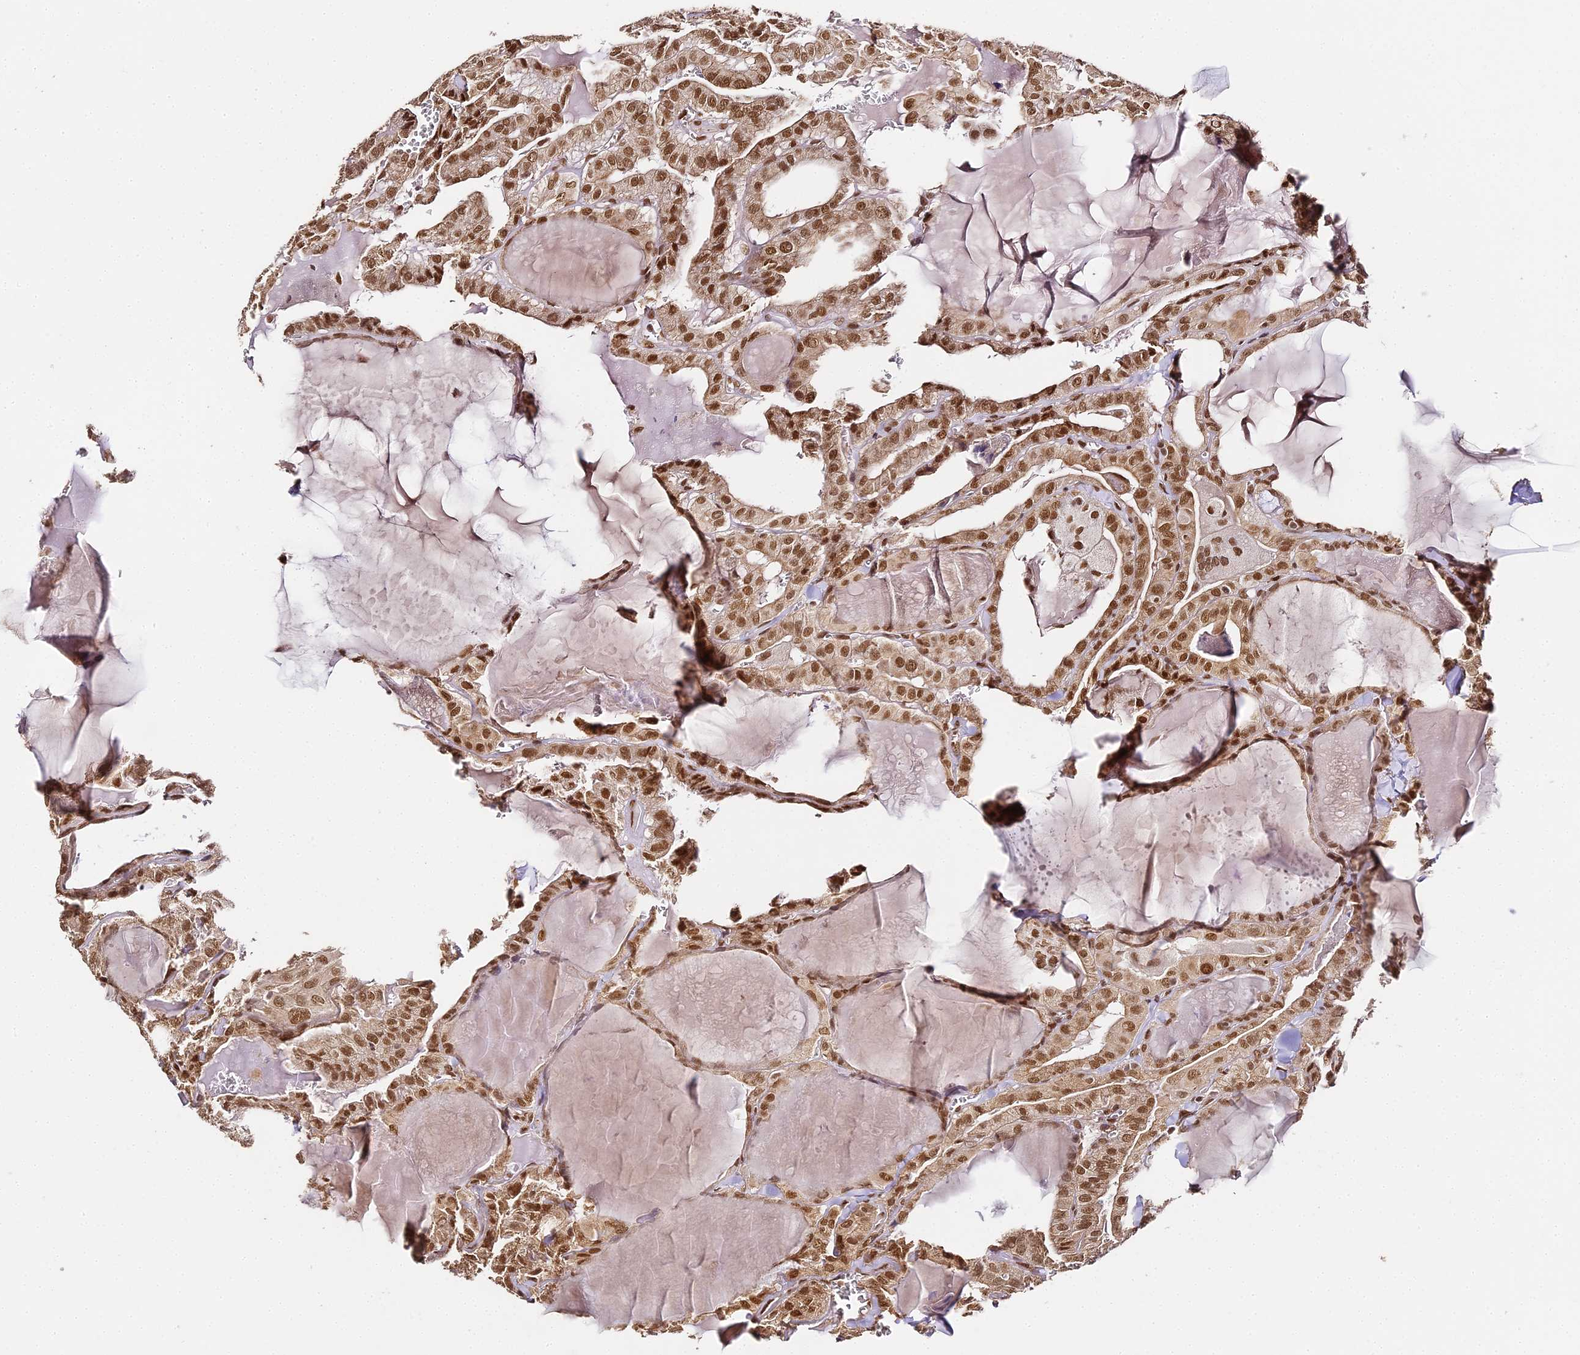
{"staining": {"intensity": "strong", "quantity": ">75%", "location": "nuclear"}, "tissue": "thyroid cancer", "cell_type": "Tumor cells", "image_type": "cancer", "snomed": [{"axis": "morphology", "description": "Papillary adenocarcinoma, NOS"}, {"axis": "topography", "description": "Thyroid gland"}], "caption": "The image displays staining of thyroid cancer, revealing strong nuclear protein expression (brown color) within tumor cells. The staining was performed using DAB (3,3'-diaminobenzidine), with brown indicating positive protein expression. Nuclei are stained blue with hematoxylin.", "gene": "HNRNPA1", "patient": {"sex": "male", "age": 52}}